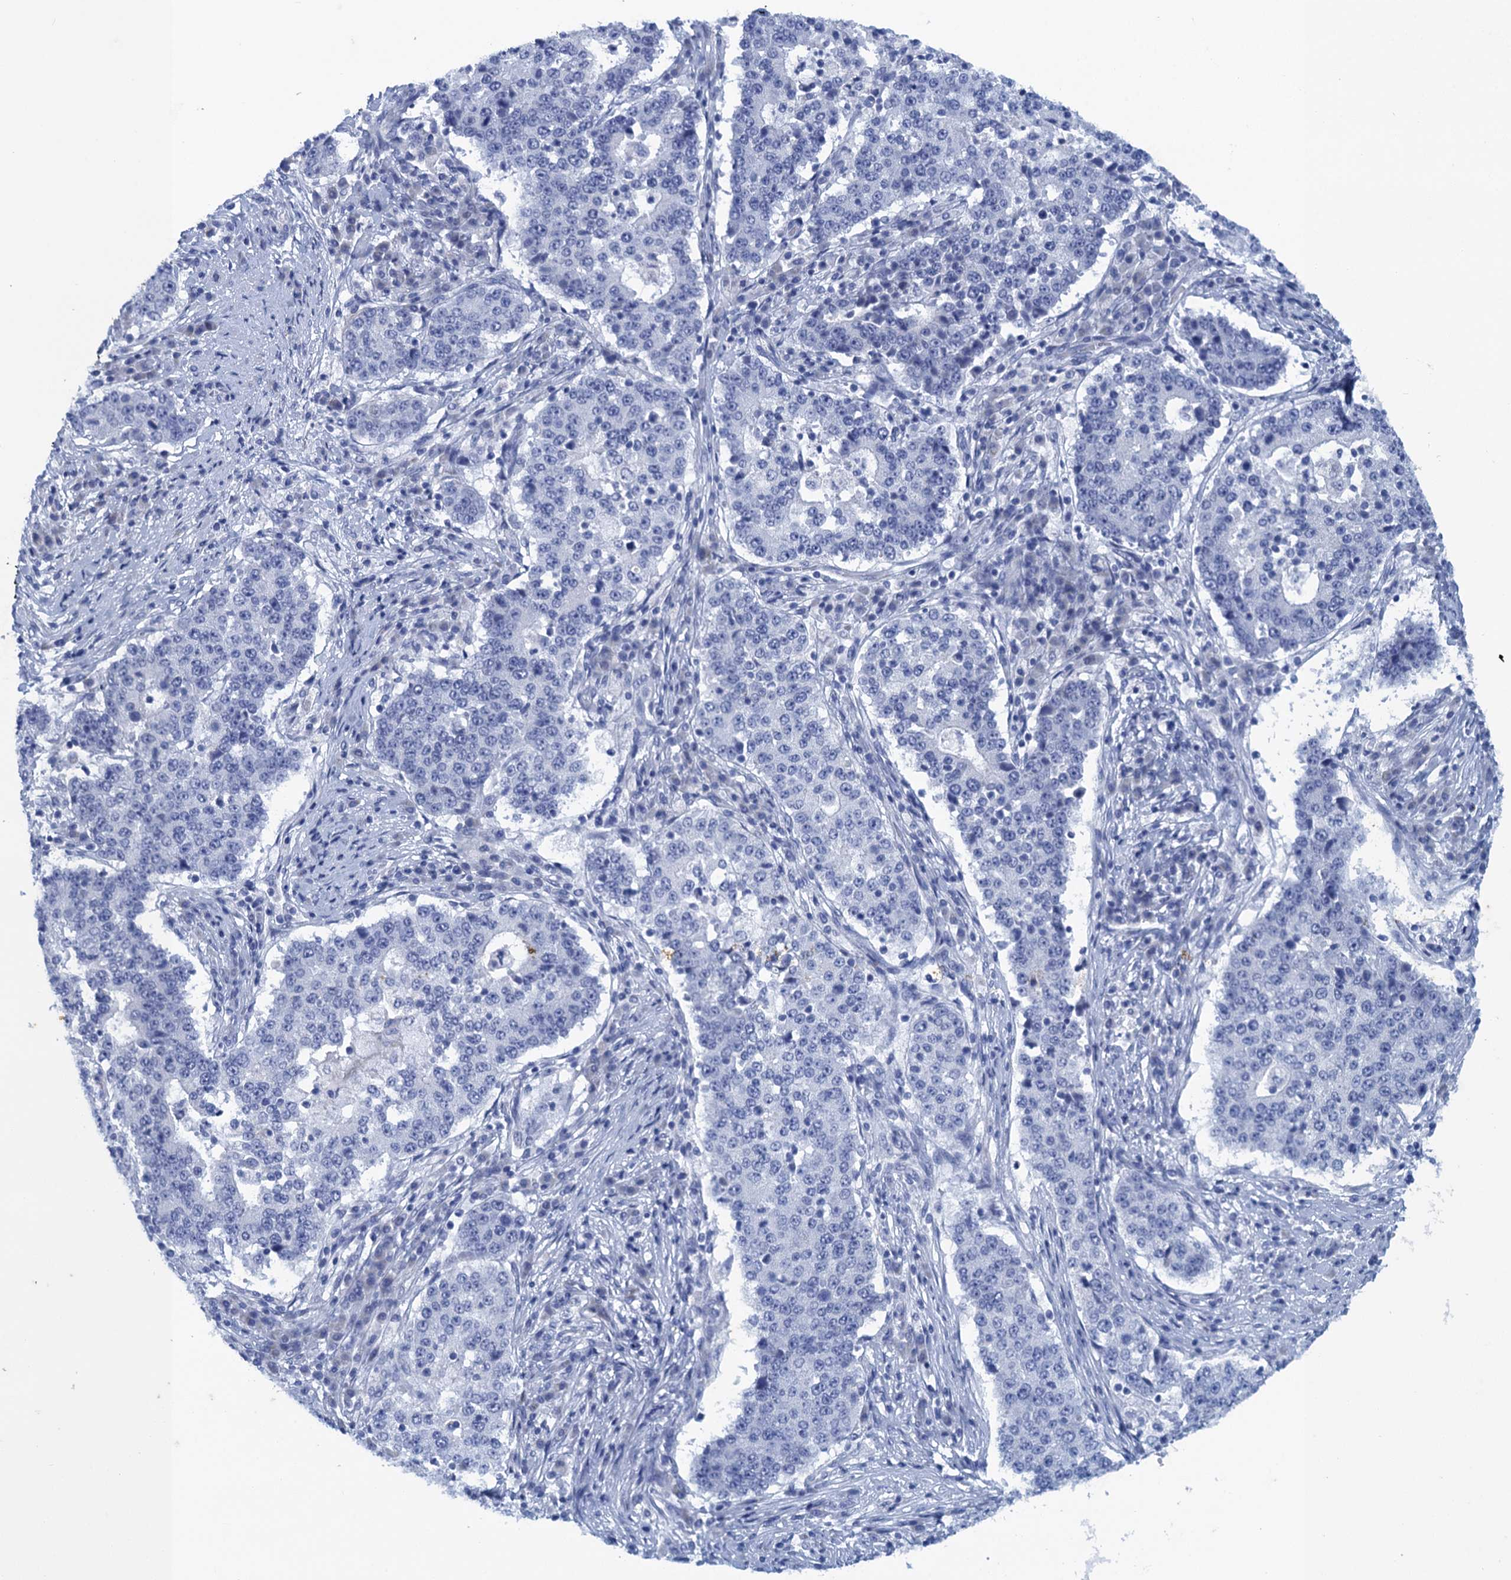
{"staining": {"intensity": "negative", "quantity": "none", "location": "none"}, "tissue": "stomach cancer", "cell_type": "Tumor cells", "image_type": "cancer", "snomed": [{"axis": "morphology", "description": "Adenocarcinoma, NOS"}, {"axis": "topography", "description": "Stomach"}], "caption": "Immunohistochemistry of stomach cancer (adenocarcinoma) exhibits no staining in tumor cells.", "gene": "SCEL", "patient": {"sex": "male", "age": 59}}